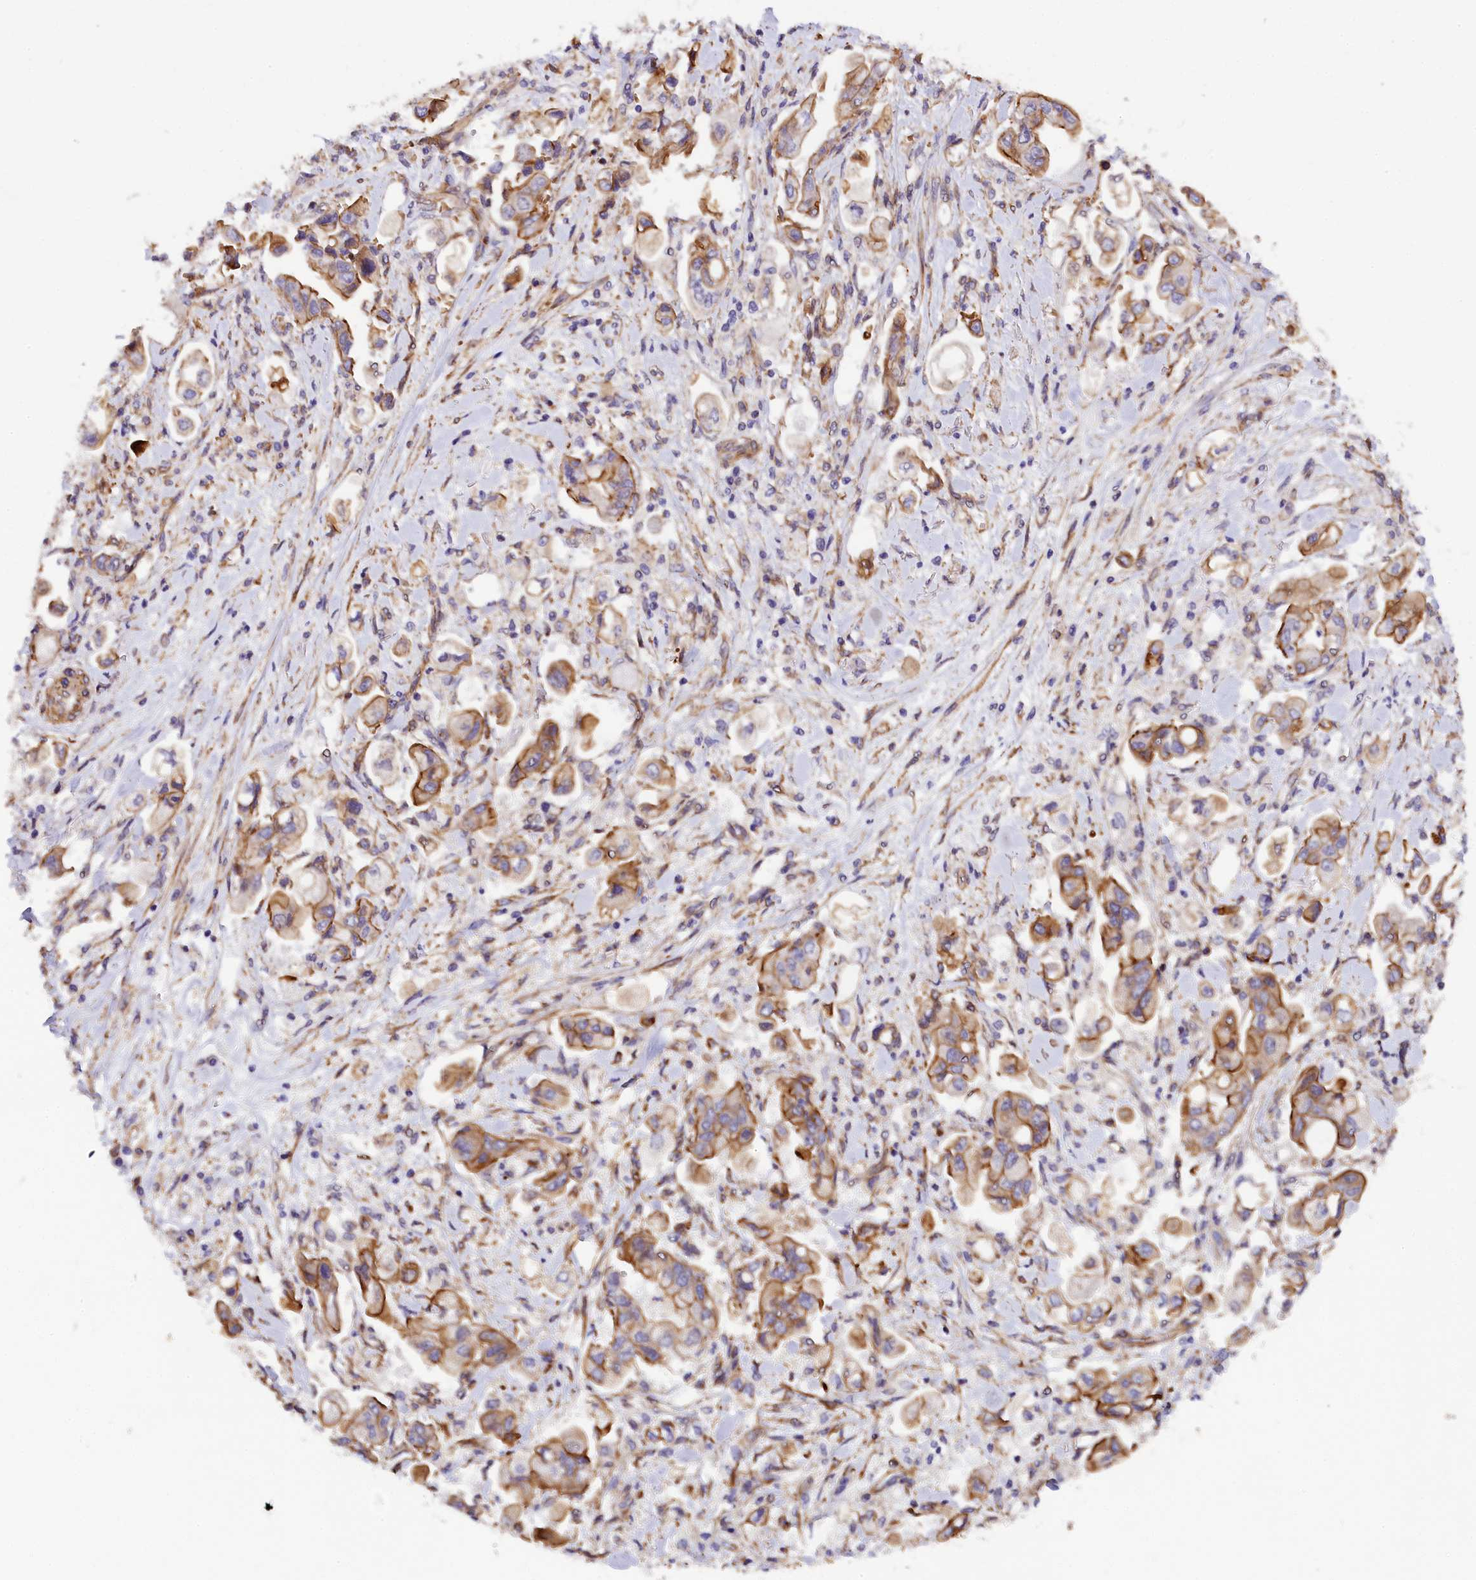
{"staining": {"intensity": "moderate", "quantity": ">75%", "location": "cytoplasmic/membranous"}, "tissue": "stomach cancer", "cell_type": "Tumor cells", "image_type": "cancer", "snomed": [{"axis": "morphology", "description": "Adenocarcinoma, NOS"}, {"axis": "topography", "description": "Stomach"}], "caption": "There is medium levels of moderate cytoplasmic/membranous positivity in tumor cells of stomach cancer, as demonstrated by immunohistochemical staining (brown color).", "gene": "MED20", "patient": {"sex": "male", "age": 62}}